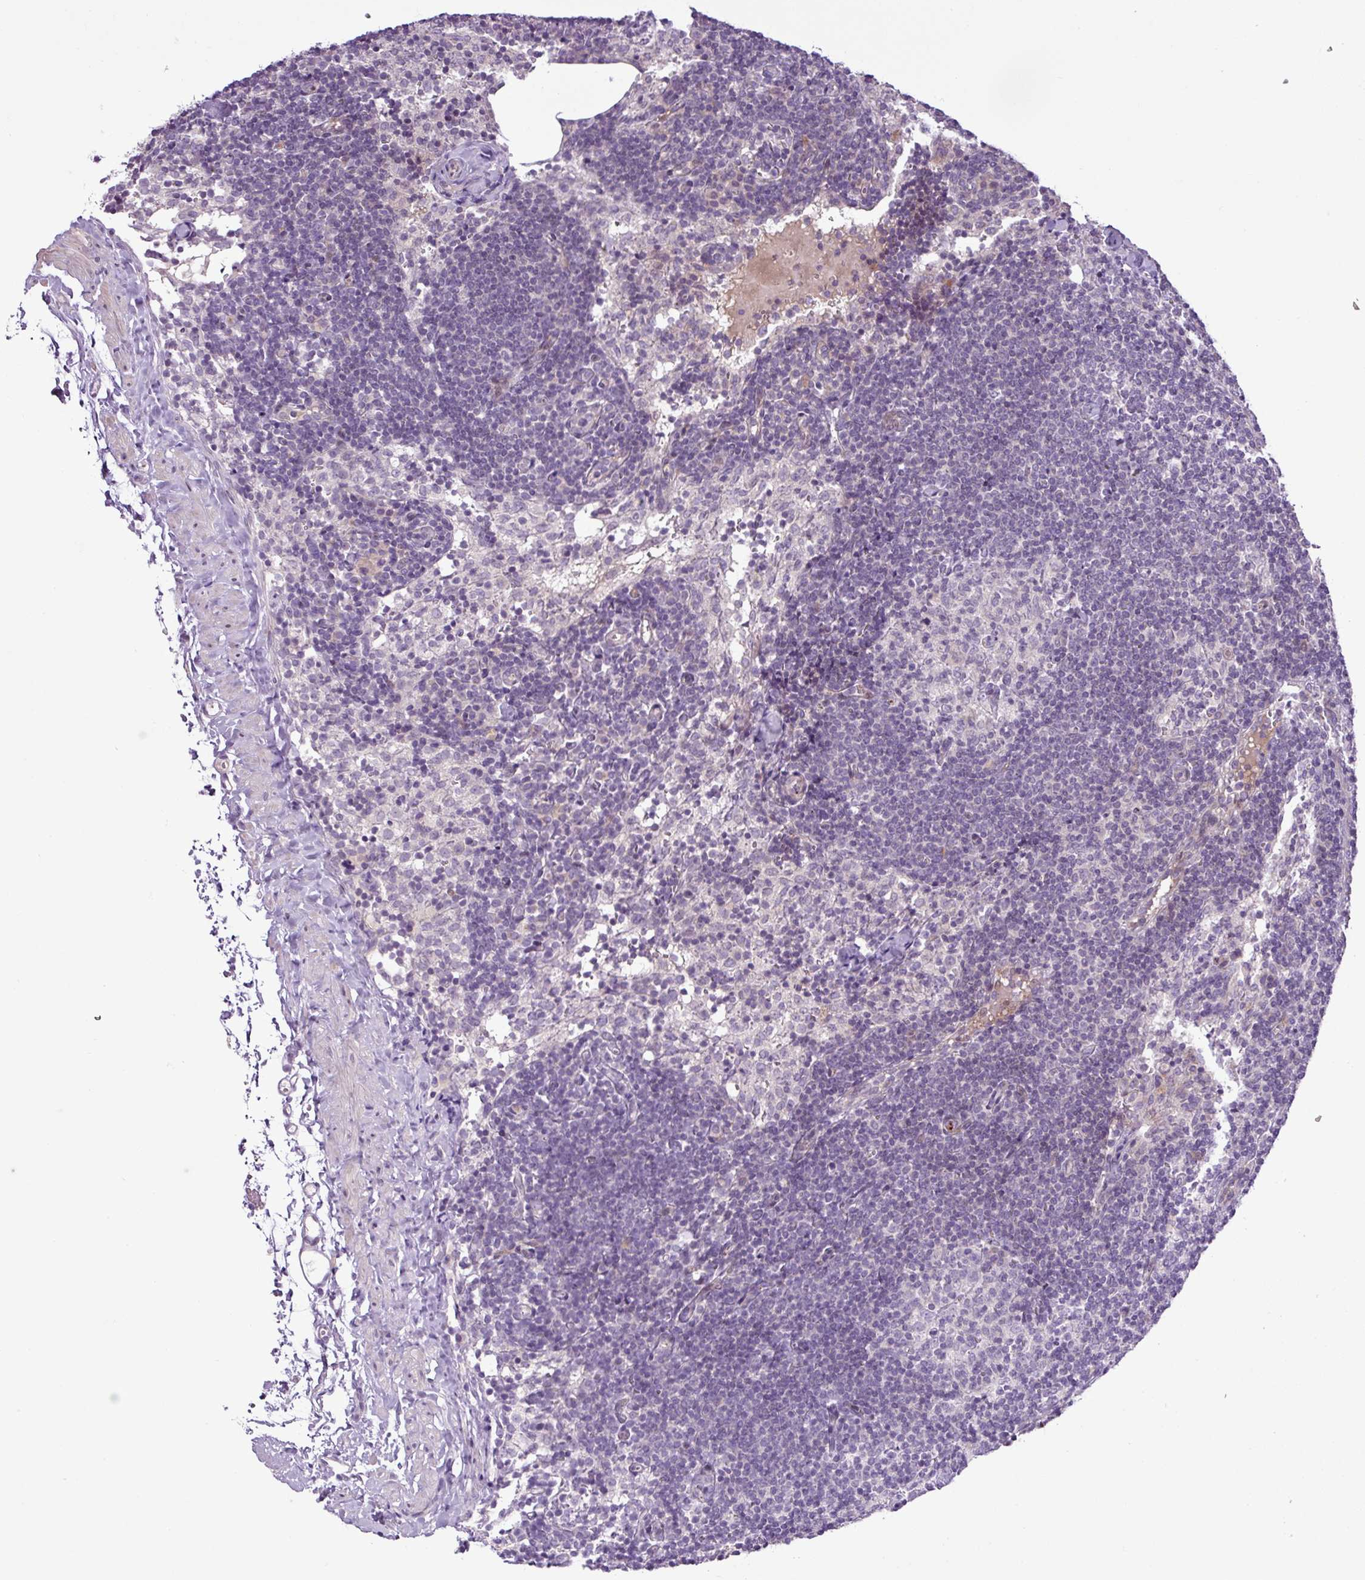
{"staining": {"intensity": "negative", "quantity": "none", "location": "none"}, "tissue": "lymph node", "cell_type": "Germinal center cells", "image_type": "normal", "snomed": [{"axis": "morphology", "description": "Normal tissue, NOS"}, {"axis": "topography", "description": "Lymph node"}], "caption": "This histopathology image is of normal lymph node stained with IHC to label a protein in brown with the nuclei are counter-stained blue. There is no staining in germinal center cells.", "gene": "DNAJB13", "patient": {"sex": "female", "age": 52}}